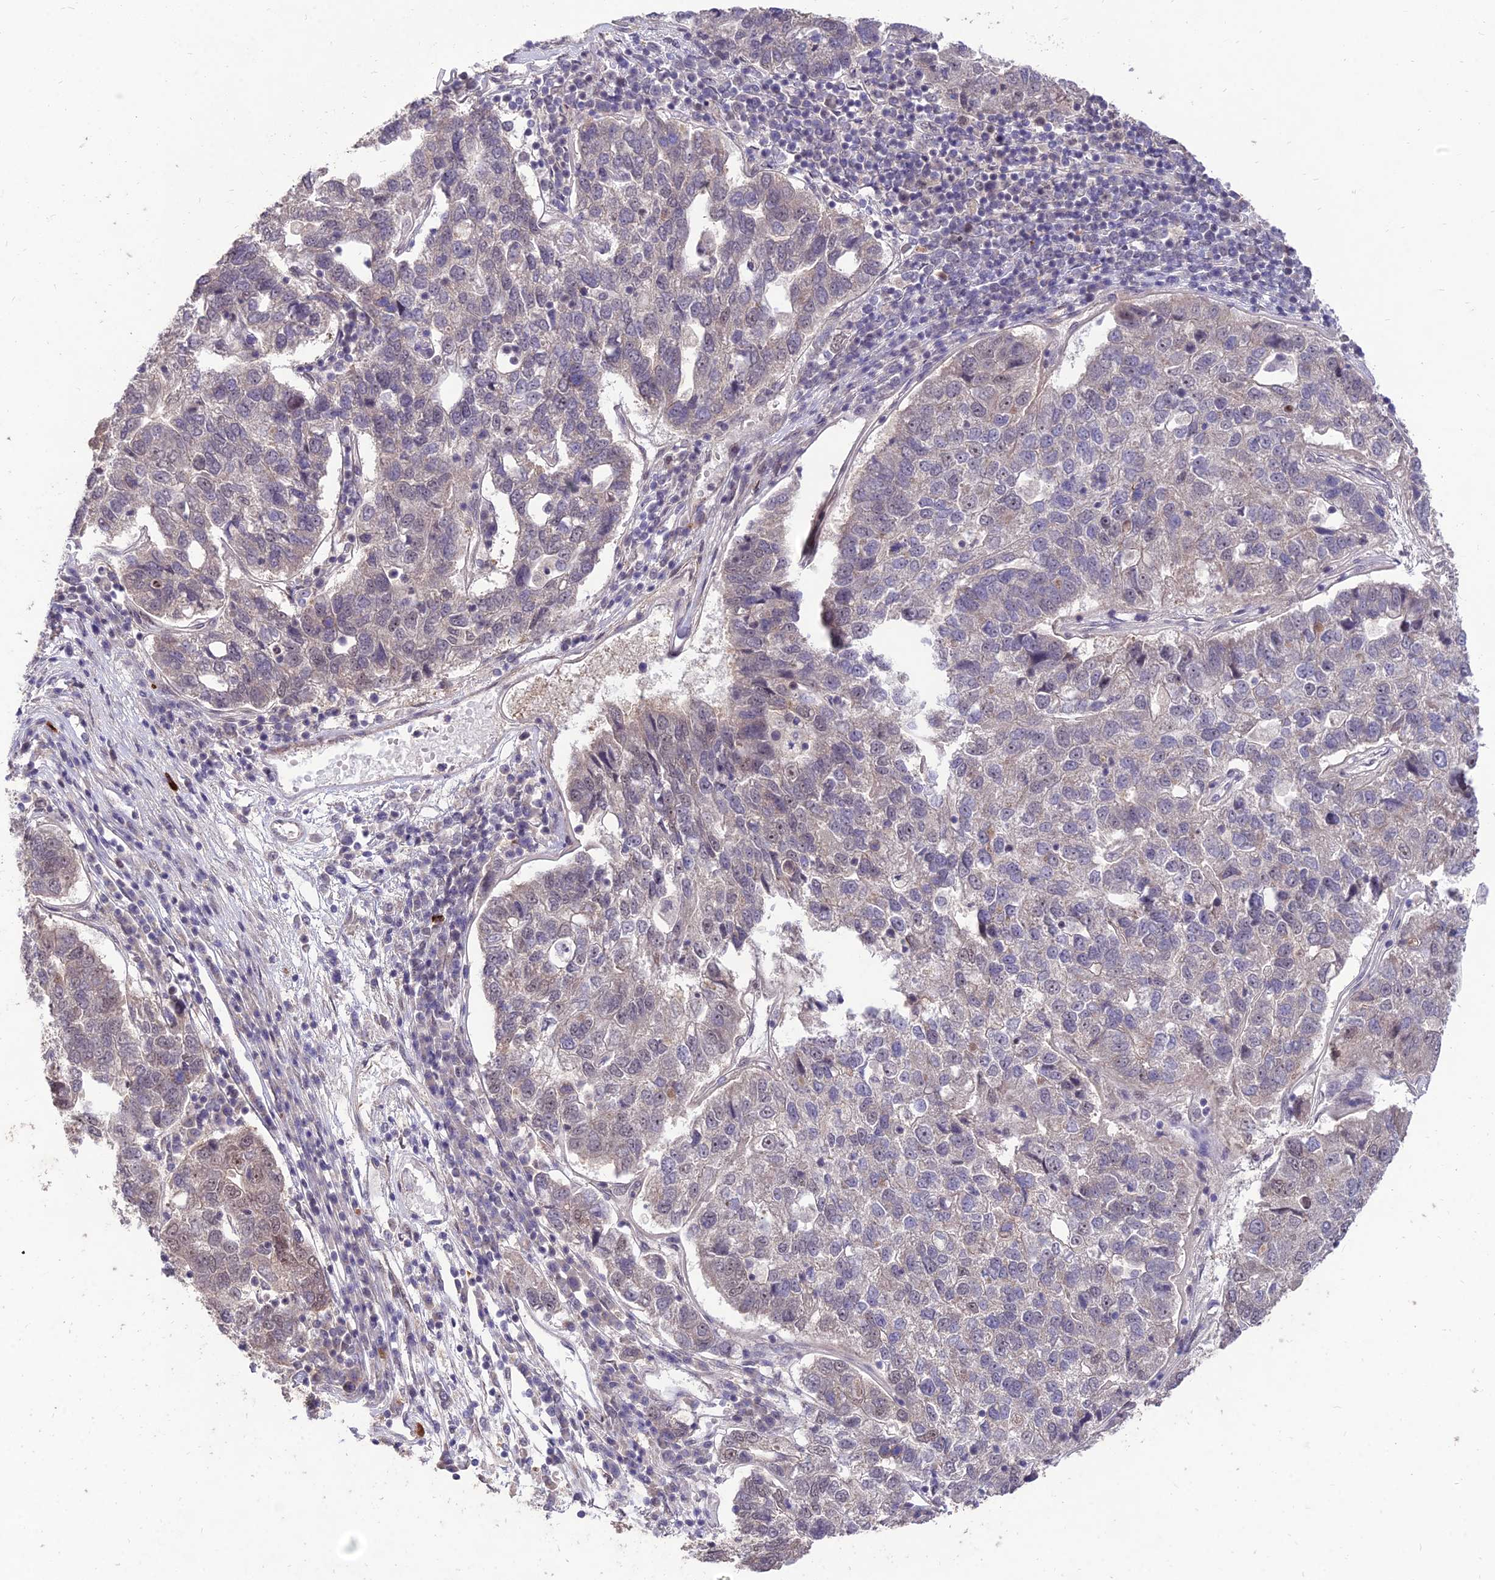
{"staining": {"intensity": "negative", "quantity": "none", "location": "none"}, "tissue": "pancreatic cancer", "cell_type": "Tumor cells", "image_type": "cancer", "snomed": [{"axis": "morphology", "description": "Adenocarcinoma, NOS"}, {"axis": "topography", "description": "Pancreas"}], "caption": "DAB (3,3'-diaminobenzidine) immunohistochemical staining of human pancreatic adenocarcinoma reveals no significant staining in tumor cells.", "gene": "ZNF85", "patient": {"sex": "female", "age": 61}}